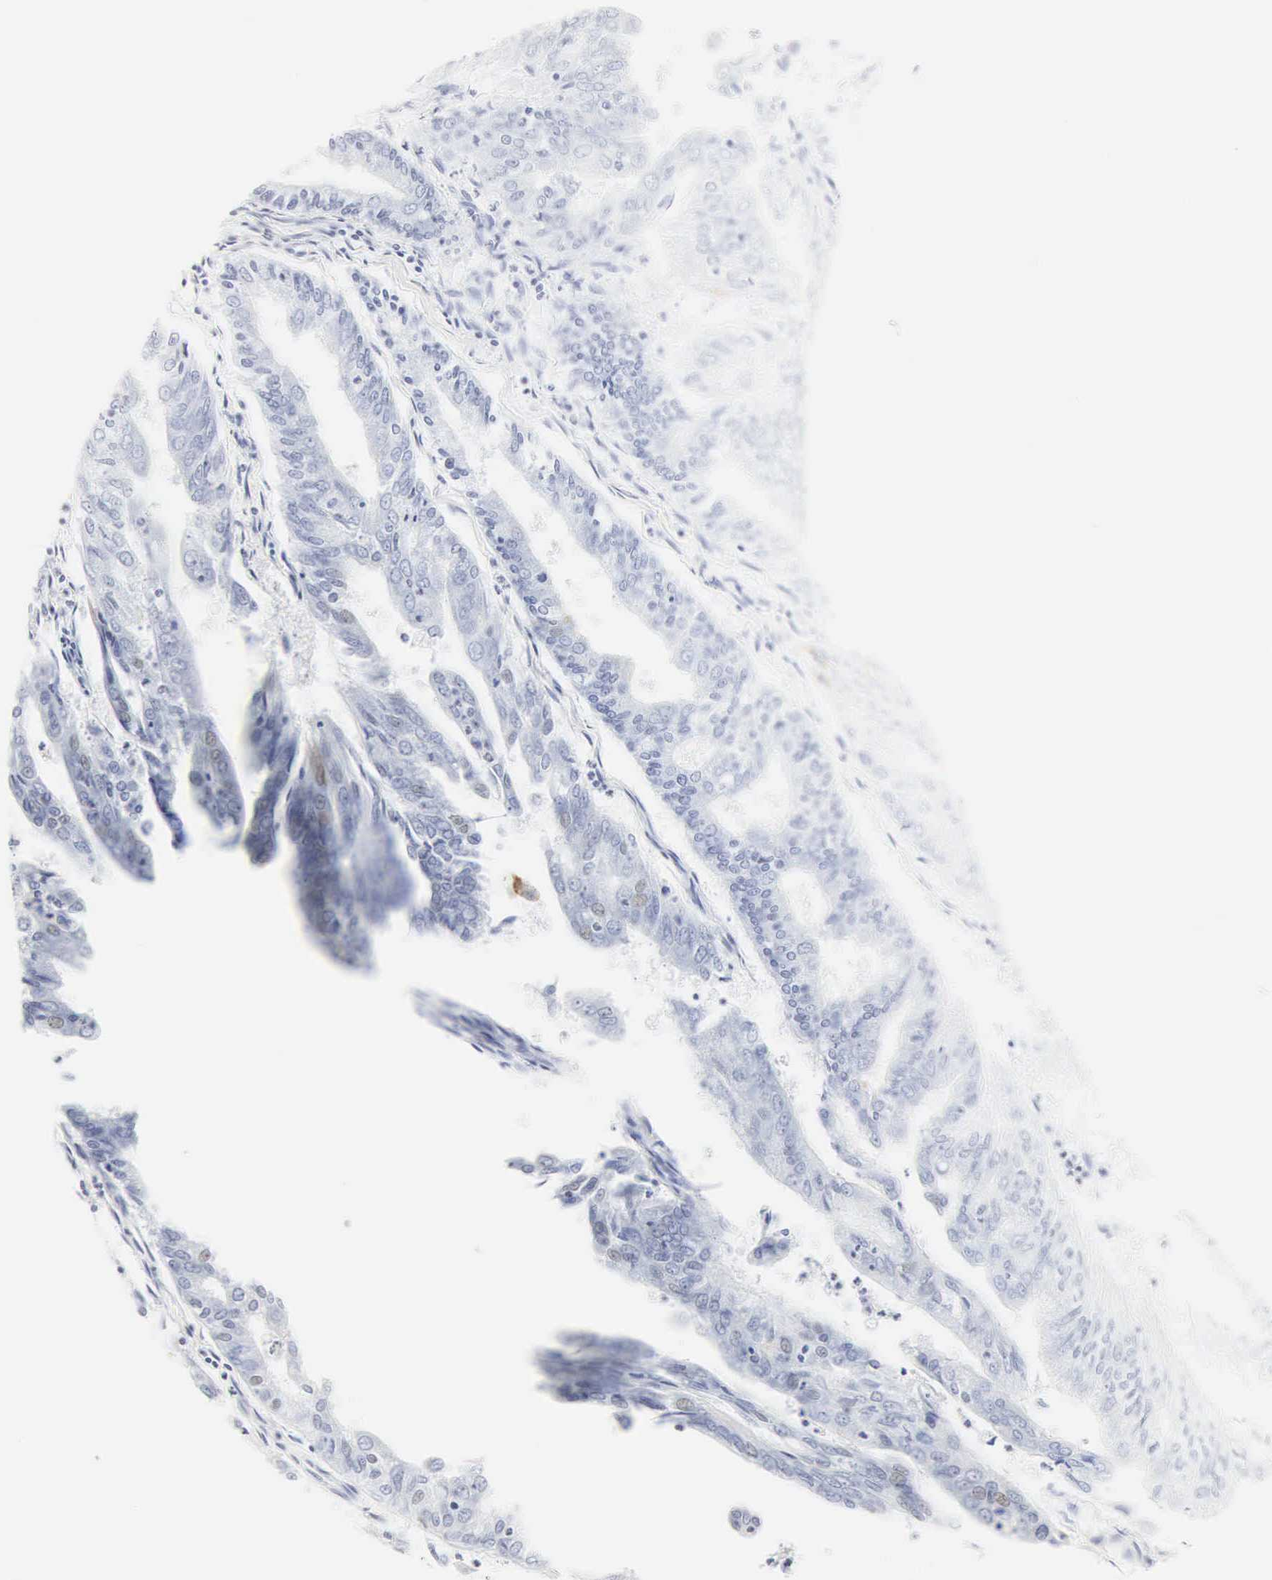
{"staining": {"intensity": "negative", "quantity": "none", "location": "none"}, "tissue": "endometrial cancer", "cell_type": "Tumor cells", "image_type": "cancer", "snomed": [{"axis": "morphology", "description": "Adenocarcinoma, NOS"}, {"axis": "topography", "description": "Endometrium"}], "caption": "Endometrial cancer (adenocarcinoma) was stained to show a protein in brown. There is no significant staining in tumor cells. (Brightfield microscopy of DAB (3,3'-diaminobenzidine) immunohistochemistry (IHC) at high magnification).", "gene": "CGB3", "patient": {"sex": "female", "age": 79}}